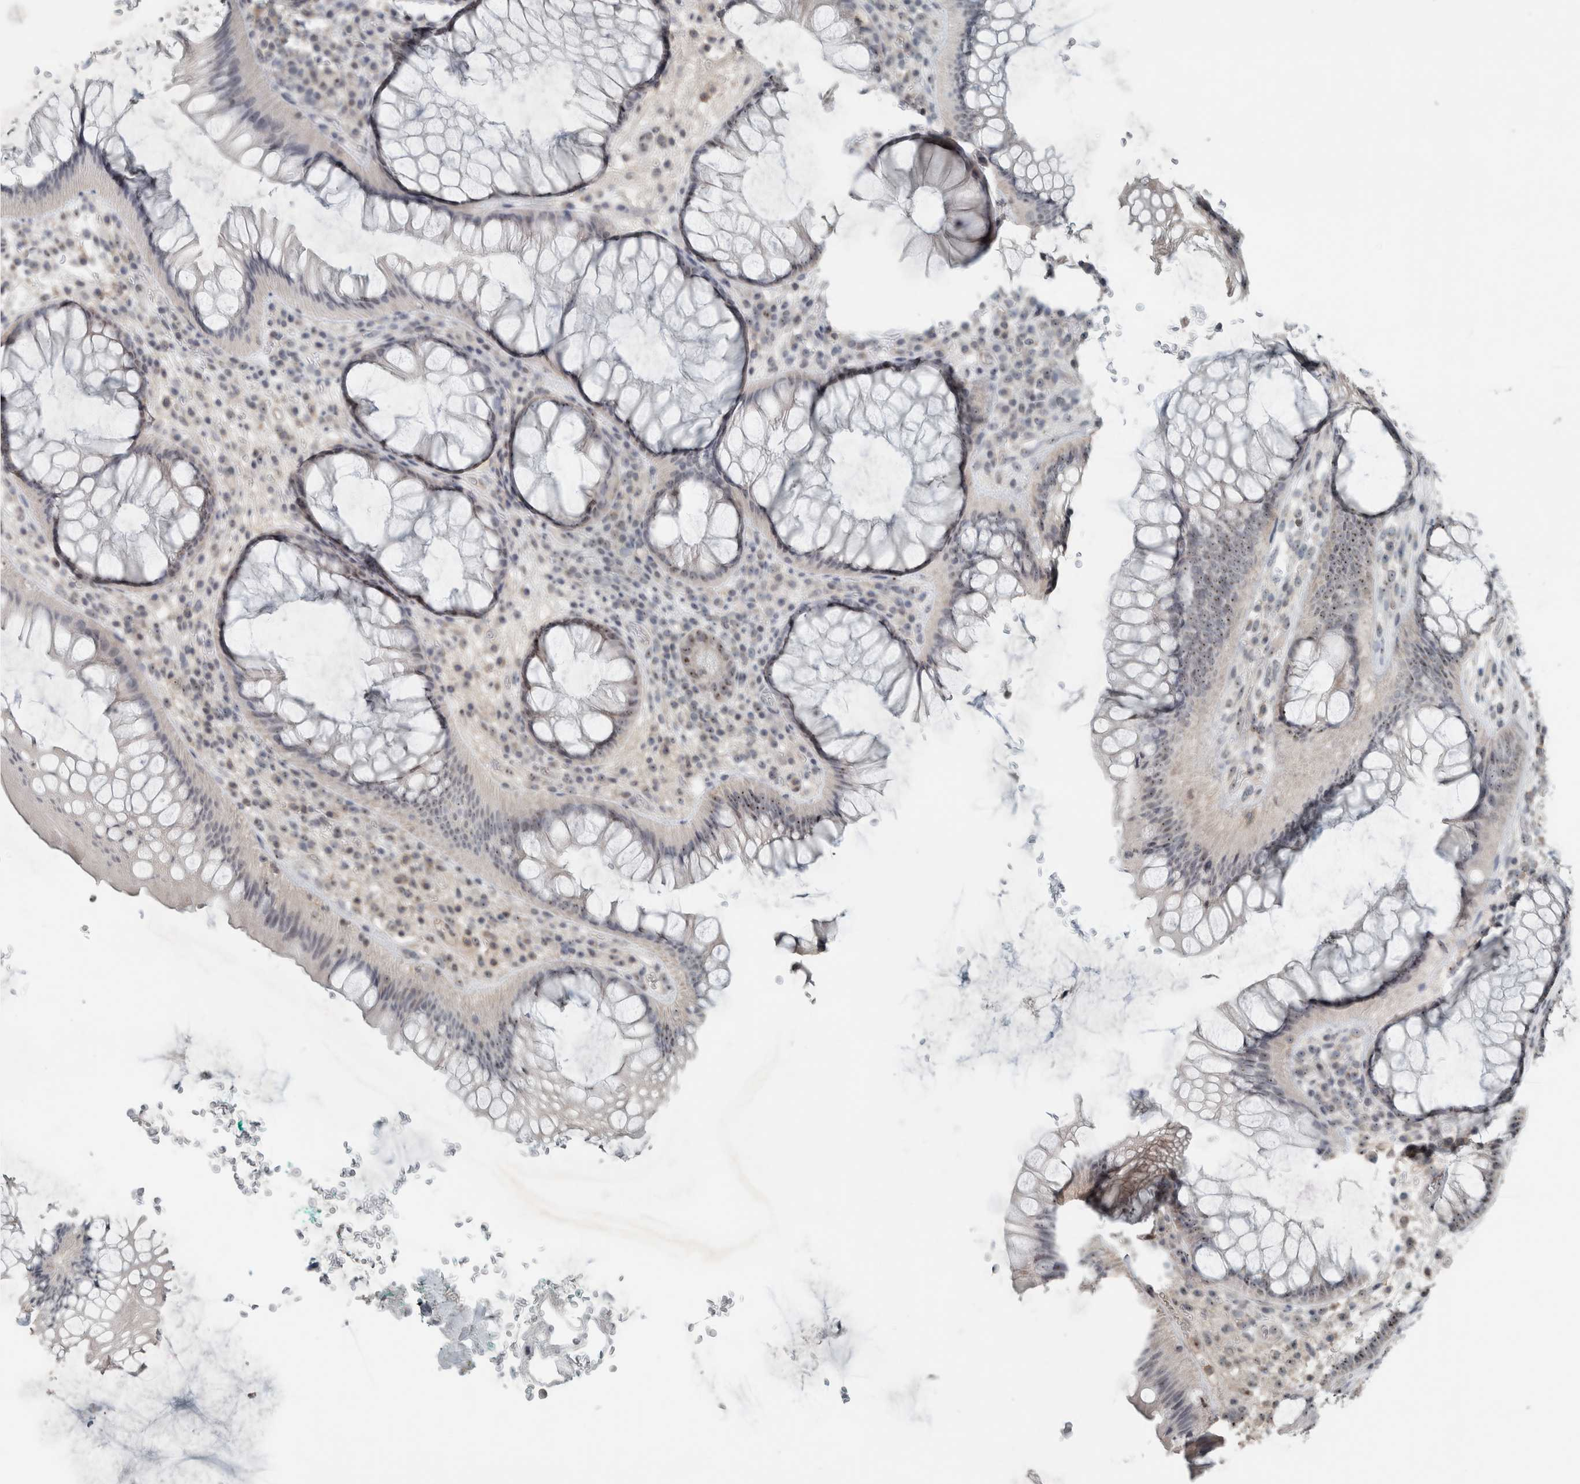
{"staining": {"intensity": "moderate", "quantity": "25%-75%", "location": "nuclear"}, "tissue": "rectum", "cell_type": "Glandular cells", "image_type": "normal", "snomed": [{"axis": "morphology", "description": "Normal tissue, NOS"}, {"axis": "topography", "description": "Rectum"}], "caption": "Brown immunohistochemical staining in benign rectum shows moderate nuclear staining in about 25%-75% of glandular cells. (DAB (3,3'-diaminobenzidine) = brown stain, brightfield microscopy at high magnification).", "gene": "RPF1", "patient": {"sex": "male", "age": 51}}